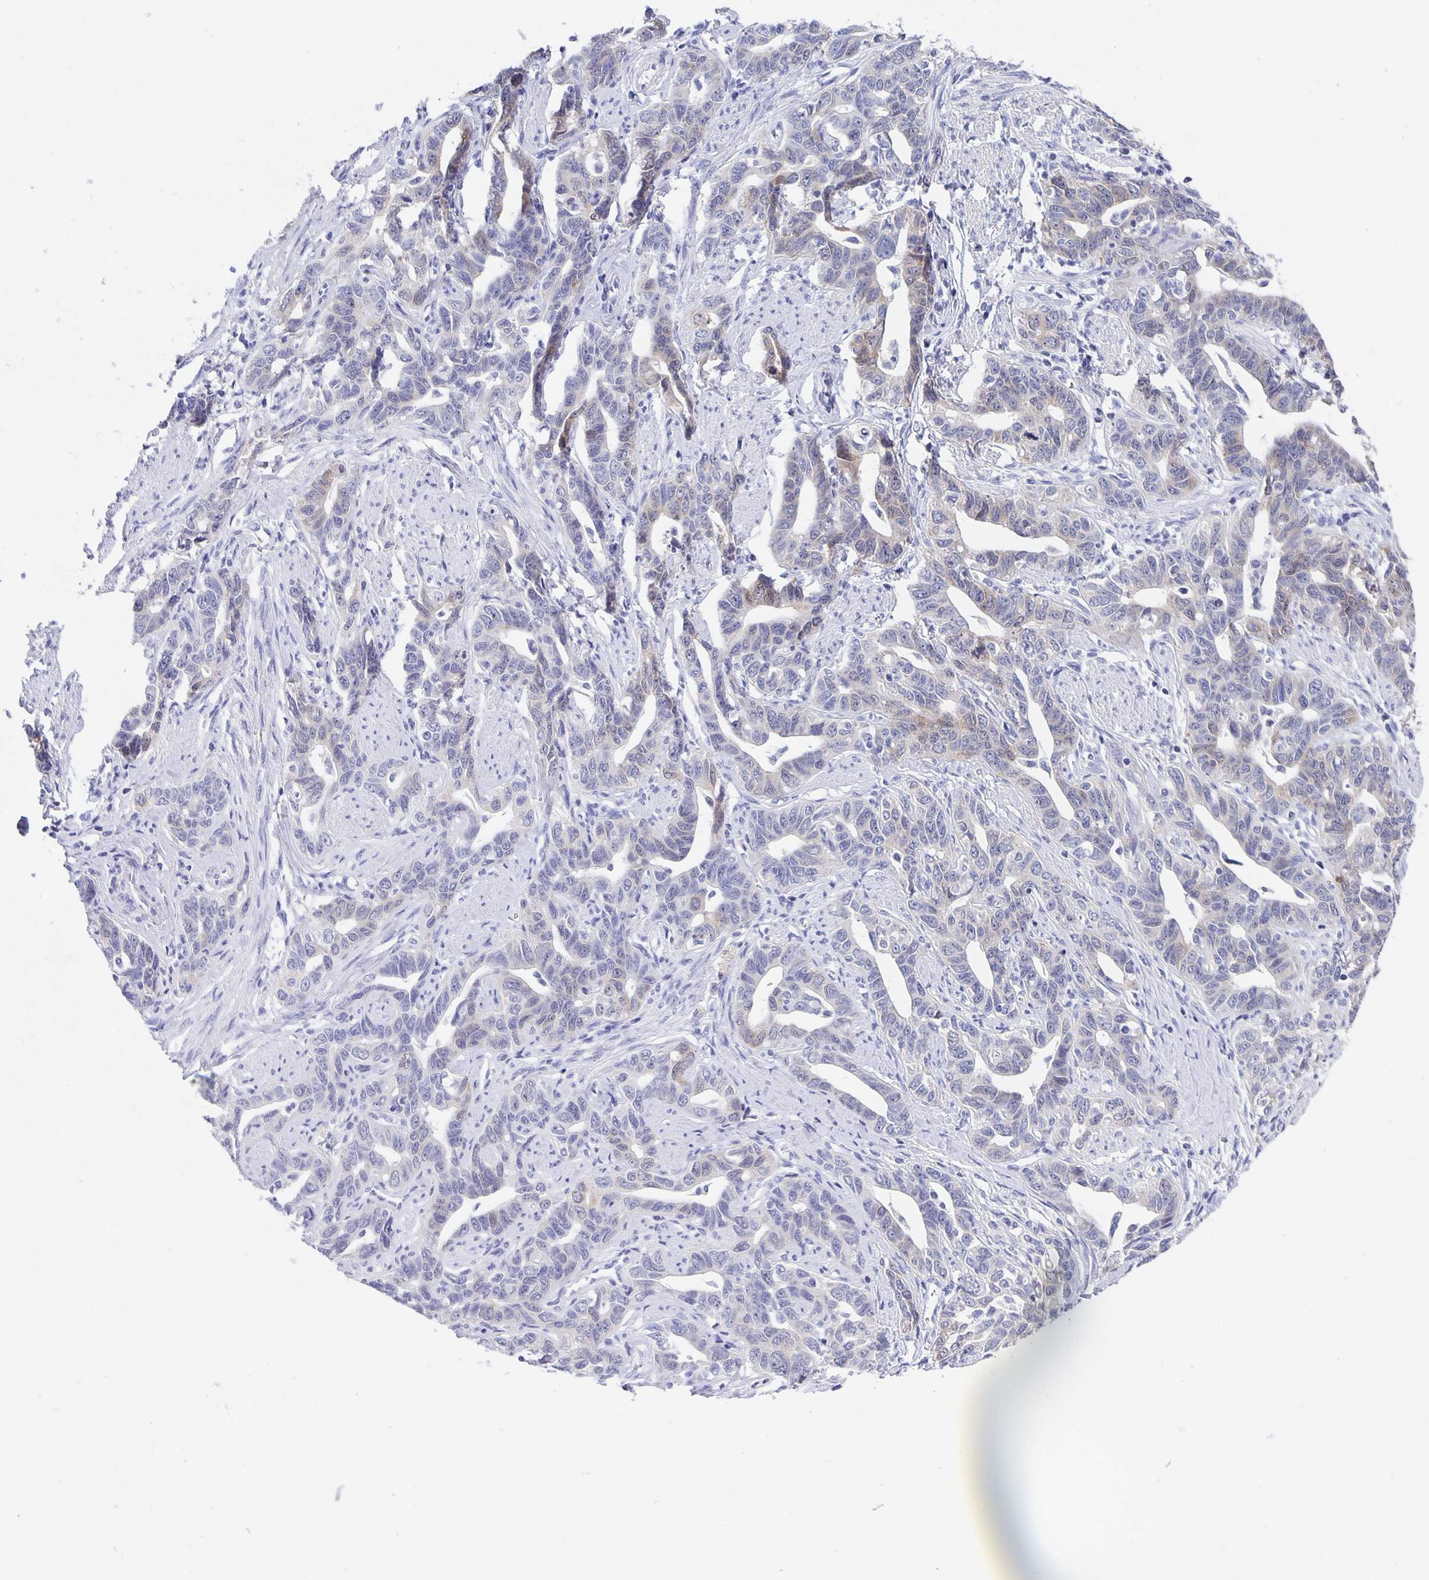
{"staining": {"intensity": "weak", "quantity": "<25%", "location": "cytoplasmic/membranous"}, "tissue": "ovarian cancer", "cell_type": "Tumor cells", "image_type": "cancer", "snomed": [{"axis": "morphology", "description": "Cystadenocarcinoma, serous, NOS"}, {"axis": "topography", "description": "Ovary"}], "caption": "IHC histopathology image of human serous cystadenocarcinoma (ovarian) stained for a protein (brown), which reveals no positivity in tumor cells.", "gene": "ERMN", "patient": {"sex": "female", "age": 69}}